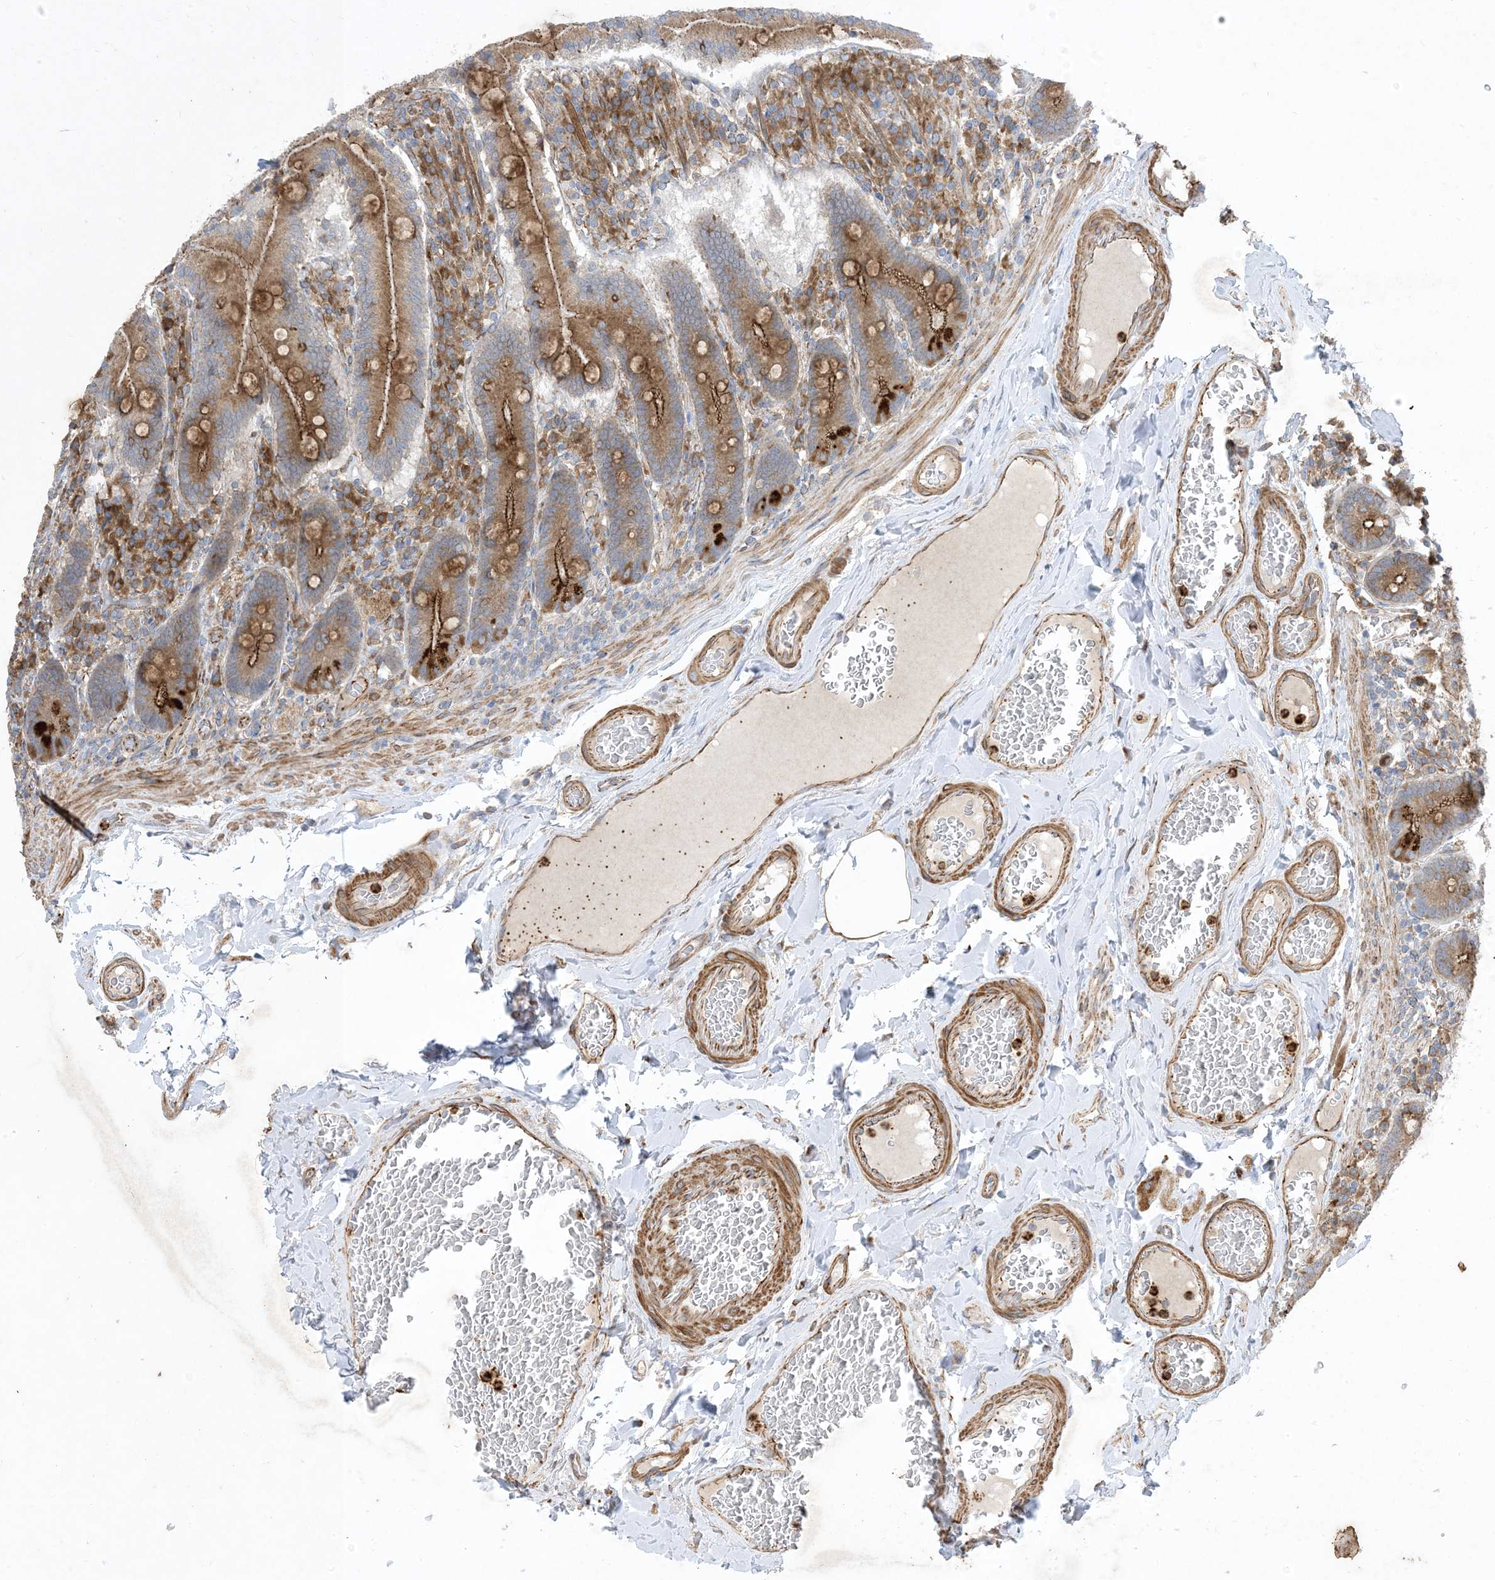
{"staining": {"intensity": "moderate", "quantity": ">75%", "location": "cytoplasmic/membranous"}, "tissue": "duodenum", "cell_type": "Glandular cells", "image_type": "normal", "snomed": [{"axis": "morphology", "description": "Normal tissue, NOS"}, {"axis": "topography", "description": "Duodenum"}], "caption": "Glandular cells demonstrate medium levels of moderate cytoplasmic/membranous positivity in approximately >75% of cells in normal human duodenum.", "gene": "OTOP1", "patient": {"sex": "female", "age": 62}}